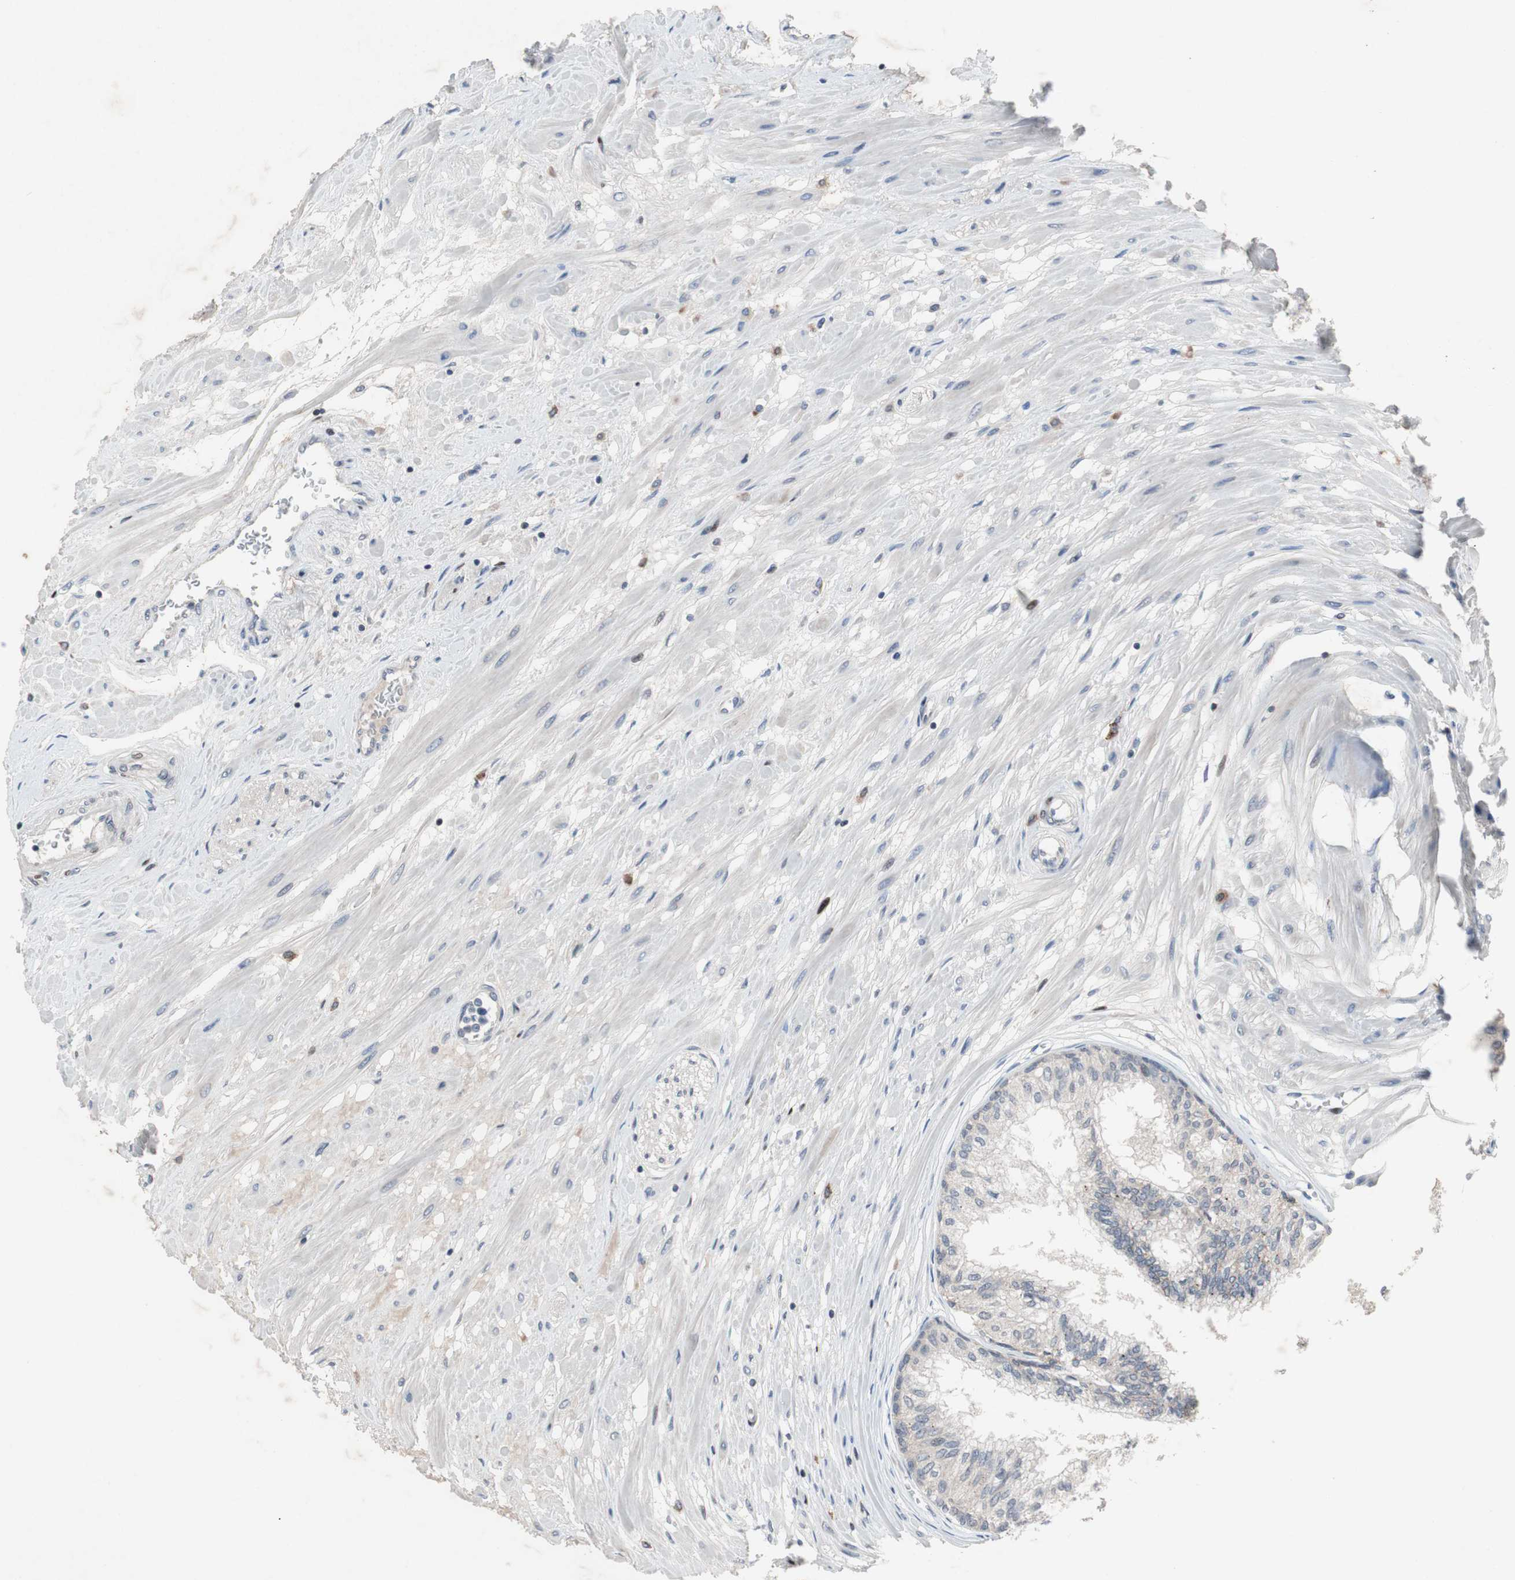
{"staining": {"intensity": "moderate", "quantity": "<25%", "location": "cytoplasmic/membranous"}, "tissue": "prostate", "cell_type": "Glandular cells", "image_type": "normal", "snomed": [{"axis": "morphology", "description": "Normal tissue, NOS"}, {"axis": "topography", "description": "Prostate"}, {"axis": "topography", "description": "Seminal veicle"}], "caption": "High-power microscopy captured an IHC photomicrograph of normal prostate, revealing moderate cytoplasmic/membranous expression in about <25% of glandular cells. The staining is performed using DAB brown chromogen to label protein expression. The nuclei are counter-stained blue using hematoxylin.", "gene": "MUTYH", "patient": {"sex": "male", "age": 60}}